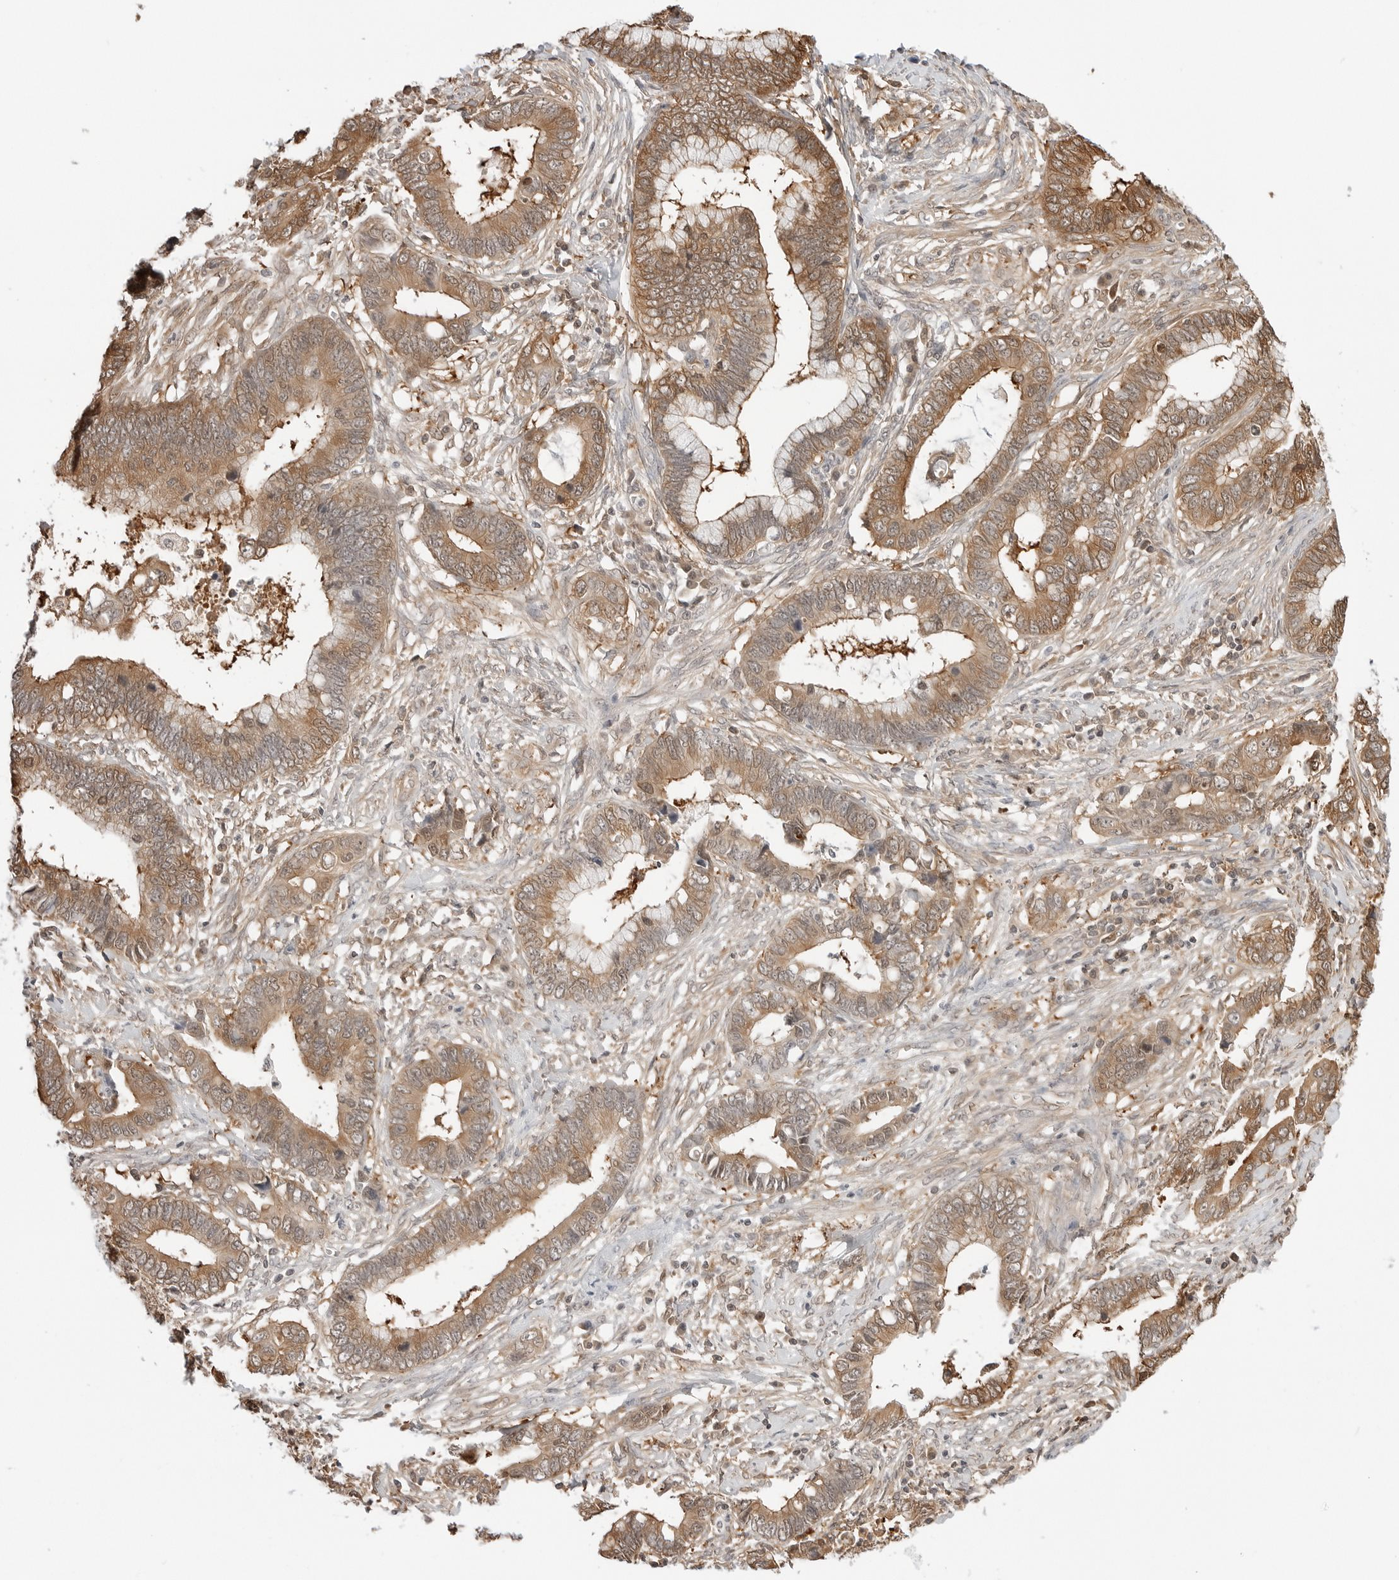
{"staining": {"intensity": "moderate", "quantity": ">75%", "location": "cytoplasmic/membranous,nuclear"}, "tissue": "cervical cancer", "cell_type": "Tumor cells", "image_type": "cancer", "snomed": [{"axis": "morphology", "description": "Adenocarcinoma, NOS"}, {"axis": "topography", "description": "Cervix"}], "caption": "Adenocarcinoma (cervical) stained for a protein (brown) exhibits moderate cytoplasmic/membranous and nuclear positive positivity in approximately >75% of tumor cells.", "gene": "NUDC", "patient": {"sex": "female", "age": 44}}